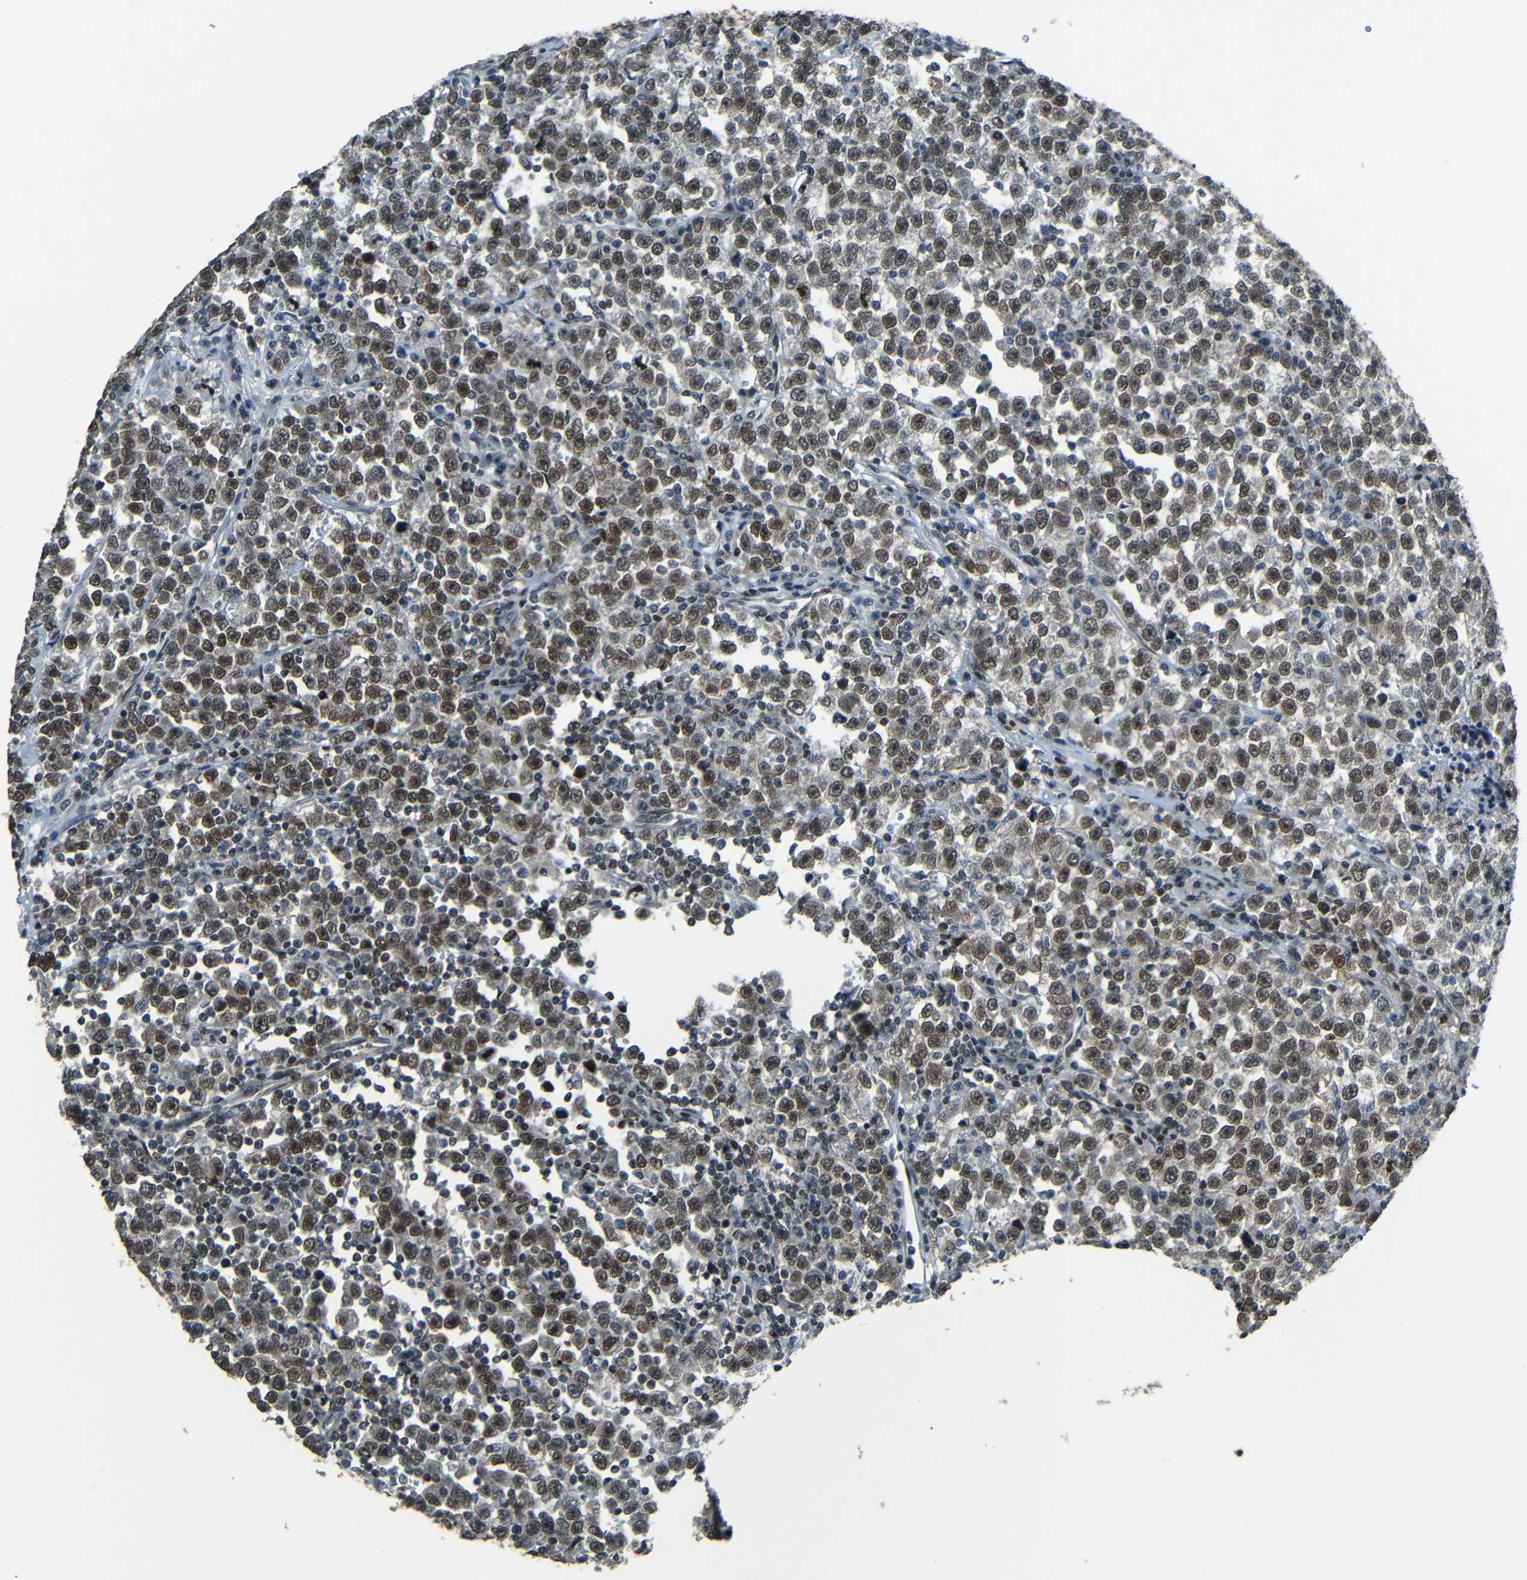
{"staining": {"intensity": "weak", "quantity": ">75%", "location": "nuclear"}, "tissue": "testis cancer", "cell_type": "Tumor cells", "image_type": "cancer", "snomed": [{"axis": "morphology", "description": "Seminoma, NOS"}, {"axis": "topography", "description": "Testis"}], "caption": "A high-resolution micrograph shows IHC staining of testis cancer (seminoma), which shows weak nuclear staining in about >75% of tumor cells. Using DAB (3,3'-diaminobenzidine) (brown) and hematoxylin (blue) stains, captured at high magnification using brightfield microscopy.", "gene": "PSIP1", "patient": {"sex": "male", "age": 43}}